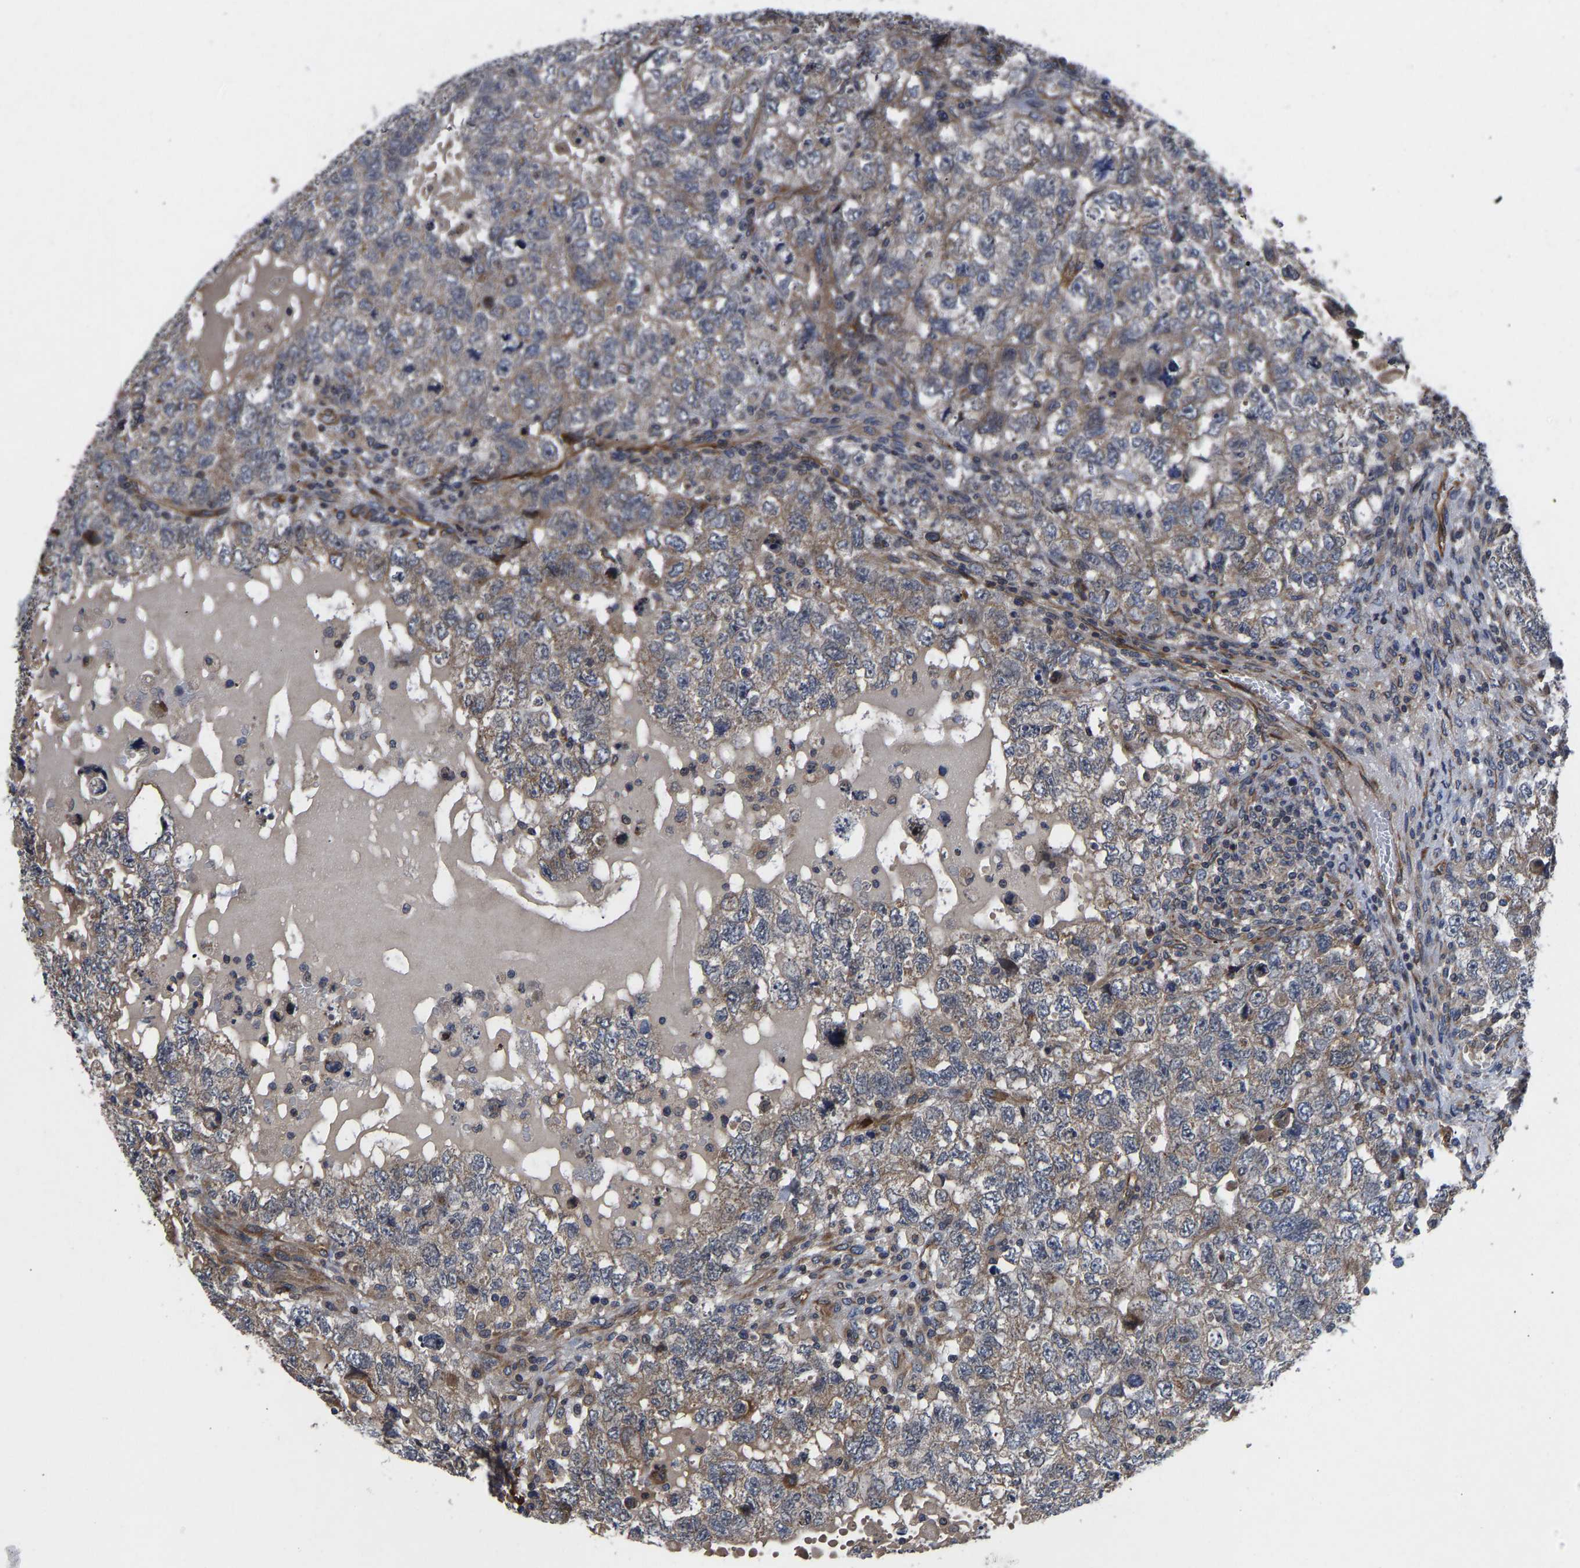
{"staining": {"intensity": "weak", "quantity": "25%-75%", "location": "cytoplasmic/membranous"}, "tissue": "testis cancer", "cell_type": "Tumor cells", "image_type": "cancer", "snomed": [{"axis": "morphology", "description": "Carcinoma, Embryonal, NOS"}, {"axis": "topography", "description": "Testis"}], "caption": "Immunohistochemistry (IHC) (DAB) staining of human embryonal carcinoma (testis) shows weak cytoplasmic/membranous protein expression in approximately 25%-75% of tumor cells.", "gene": "FRRS1", "patient": {"sex": "male", "age": 36}}